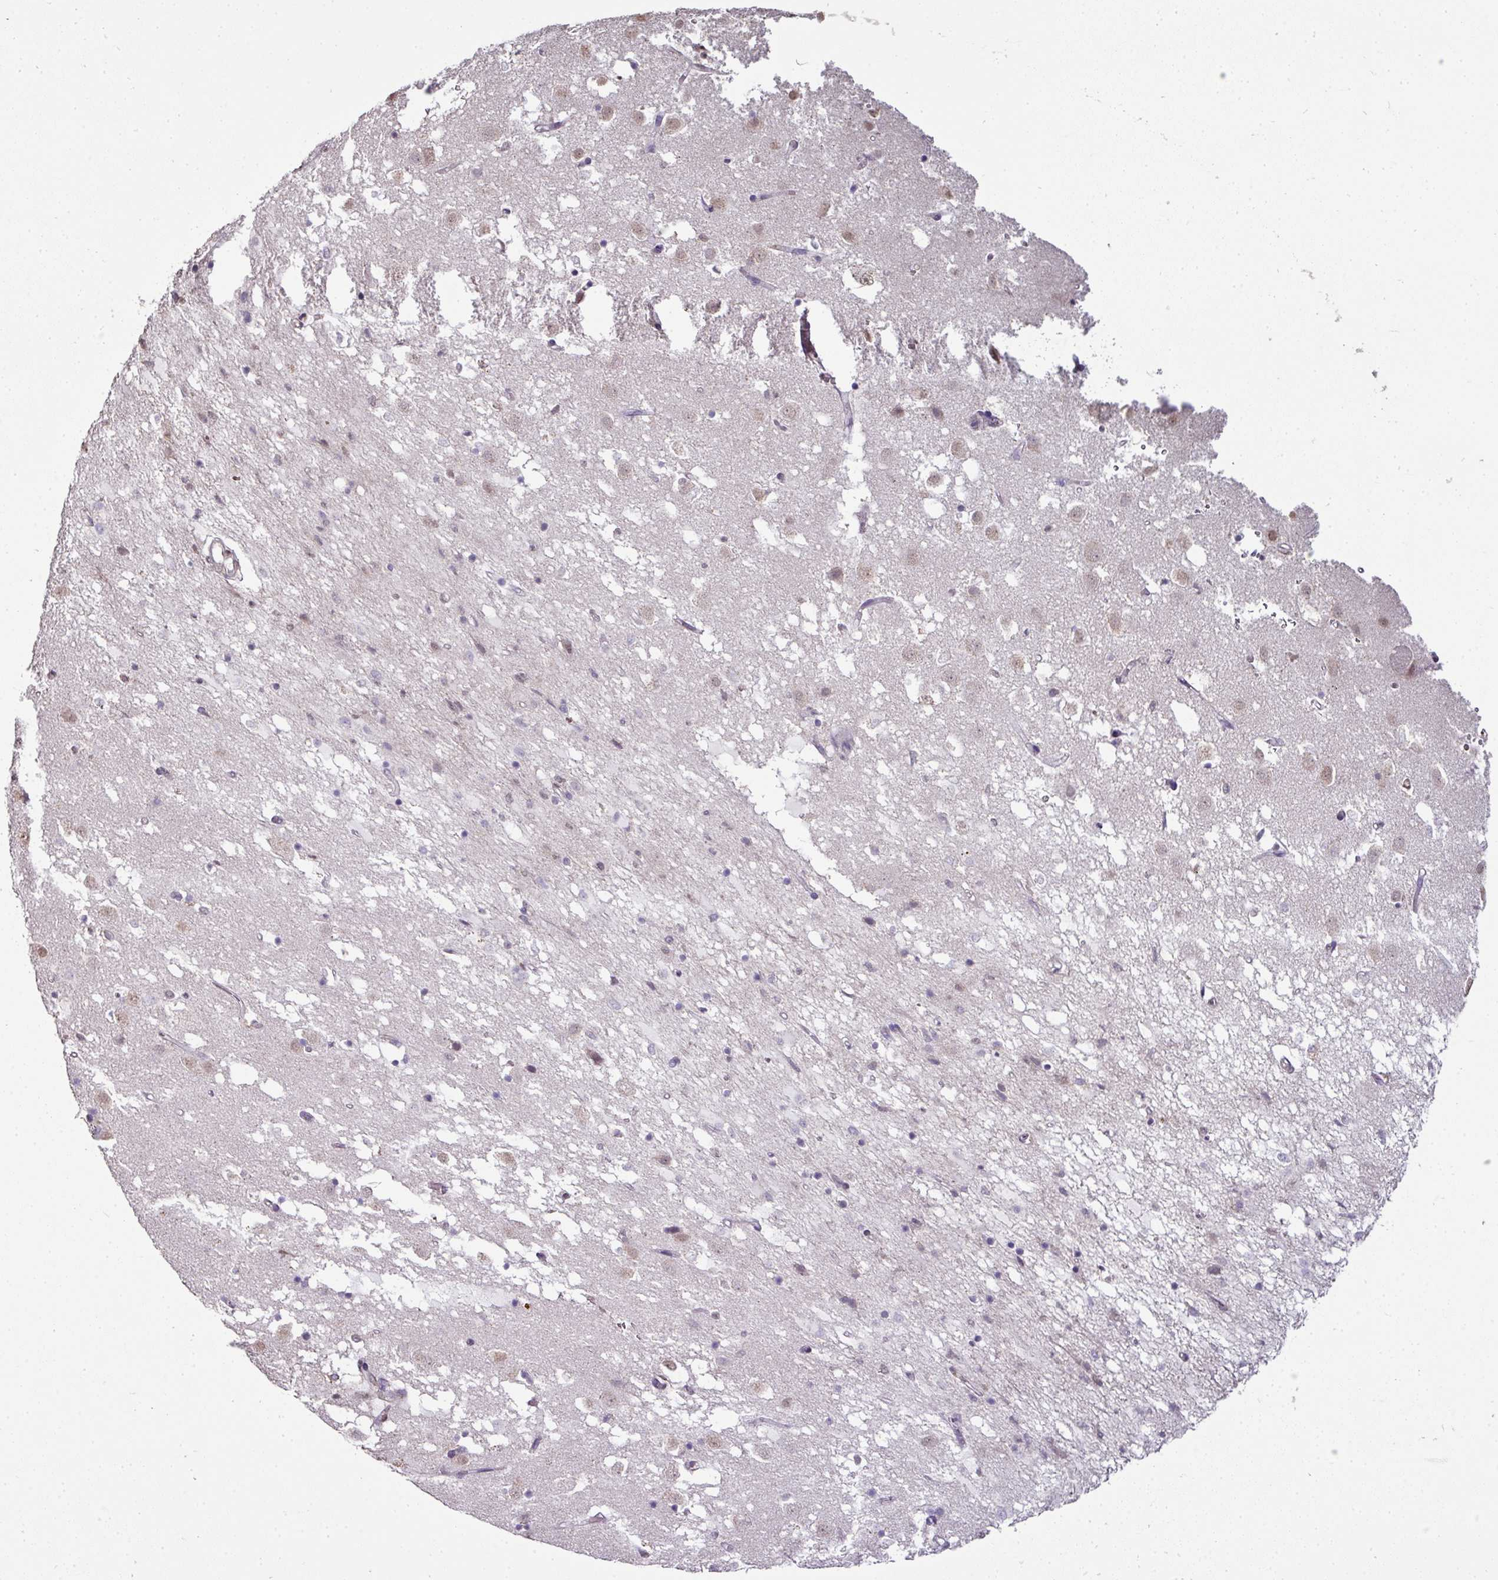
{"staining": {"intensity": "moderate", "quantity": "<25%", "location": "nuclear"}, "tissue": "caudate", "cell_type": "Glial cells", "image_type": "normal", "snomed": [{"axis": "morphology", "description": "Normal tissue, NOS"}, {"axis": "topography", "description": "Lateral ventricle wall"}], "caption": "Caudate stained for a protein (brown) shows moderate nuclear positive staining in about <25% of glial cells.", "gene": "JPH2", "patient": {"sex": "male", "age": 58}}